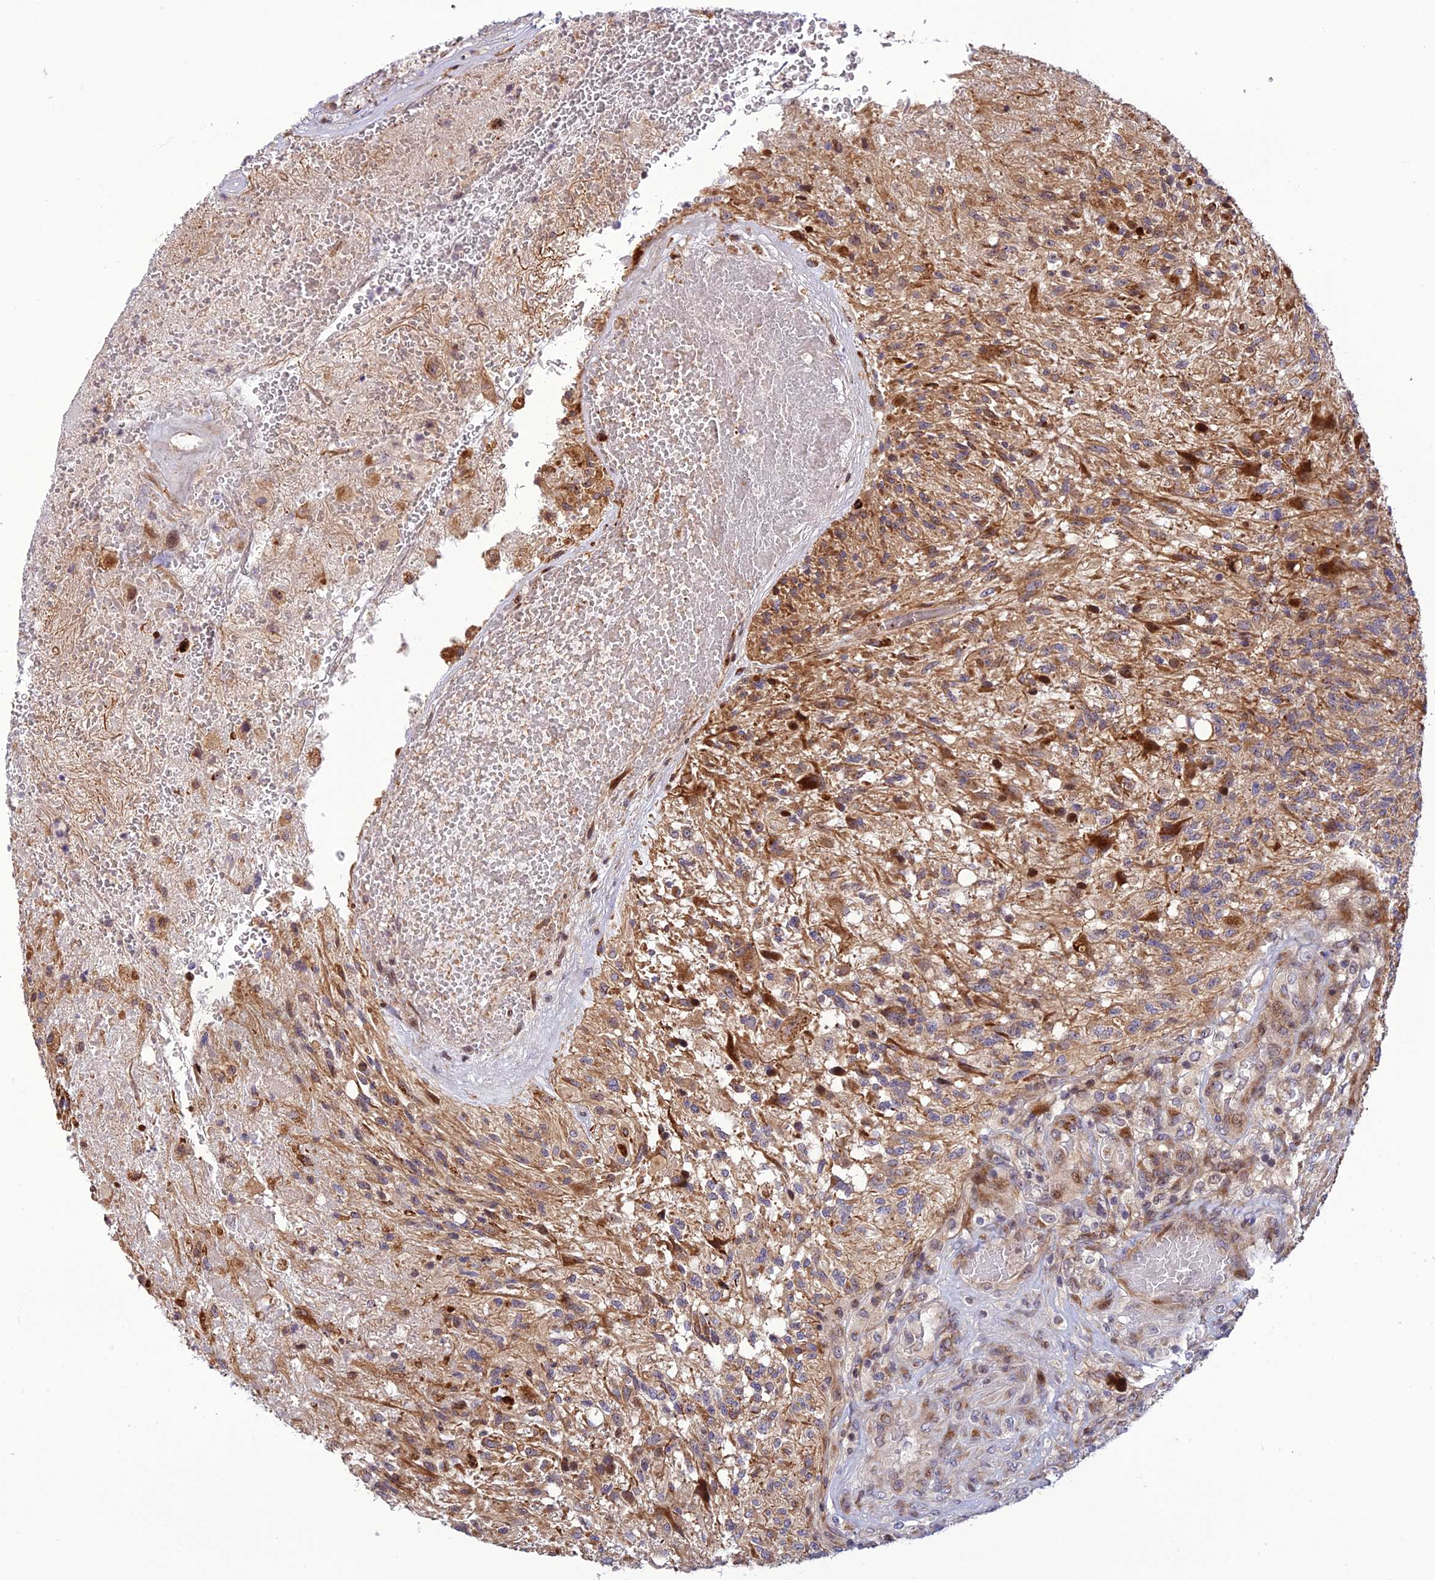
{"staining": {"intensity": "moderate", "quantity": "25%-75%", "location": "cytoplasmic/membranous"}, "tissue": "glioma", "cell_type": "Tumor cells", "image_type": "cancer", "snomed": [{"axis": "morphology", "description": "Glioma, malignant, High grade"}, {"axis": "topography", "description": "Brain"}], "caption": "The image displays a brown stain indicating the presence of a protein in the cytoplasmic/membranous of tumor cells in malignant high-grade glioma. The staining was performed using DAB to visualize the protein expression in brown, while the nuclei were stained in blue with hematoxylin (Magnification: 20x).", "gene": "SMIM7", "patient": {"sex": "male", "age": 56}}